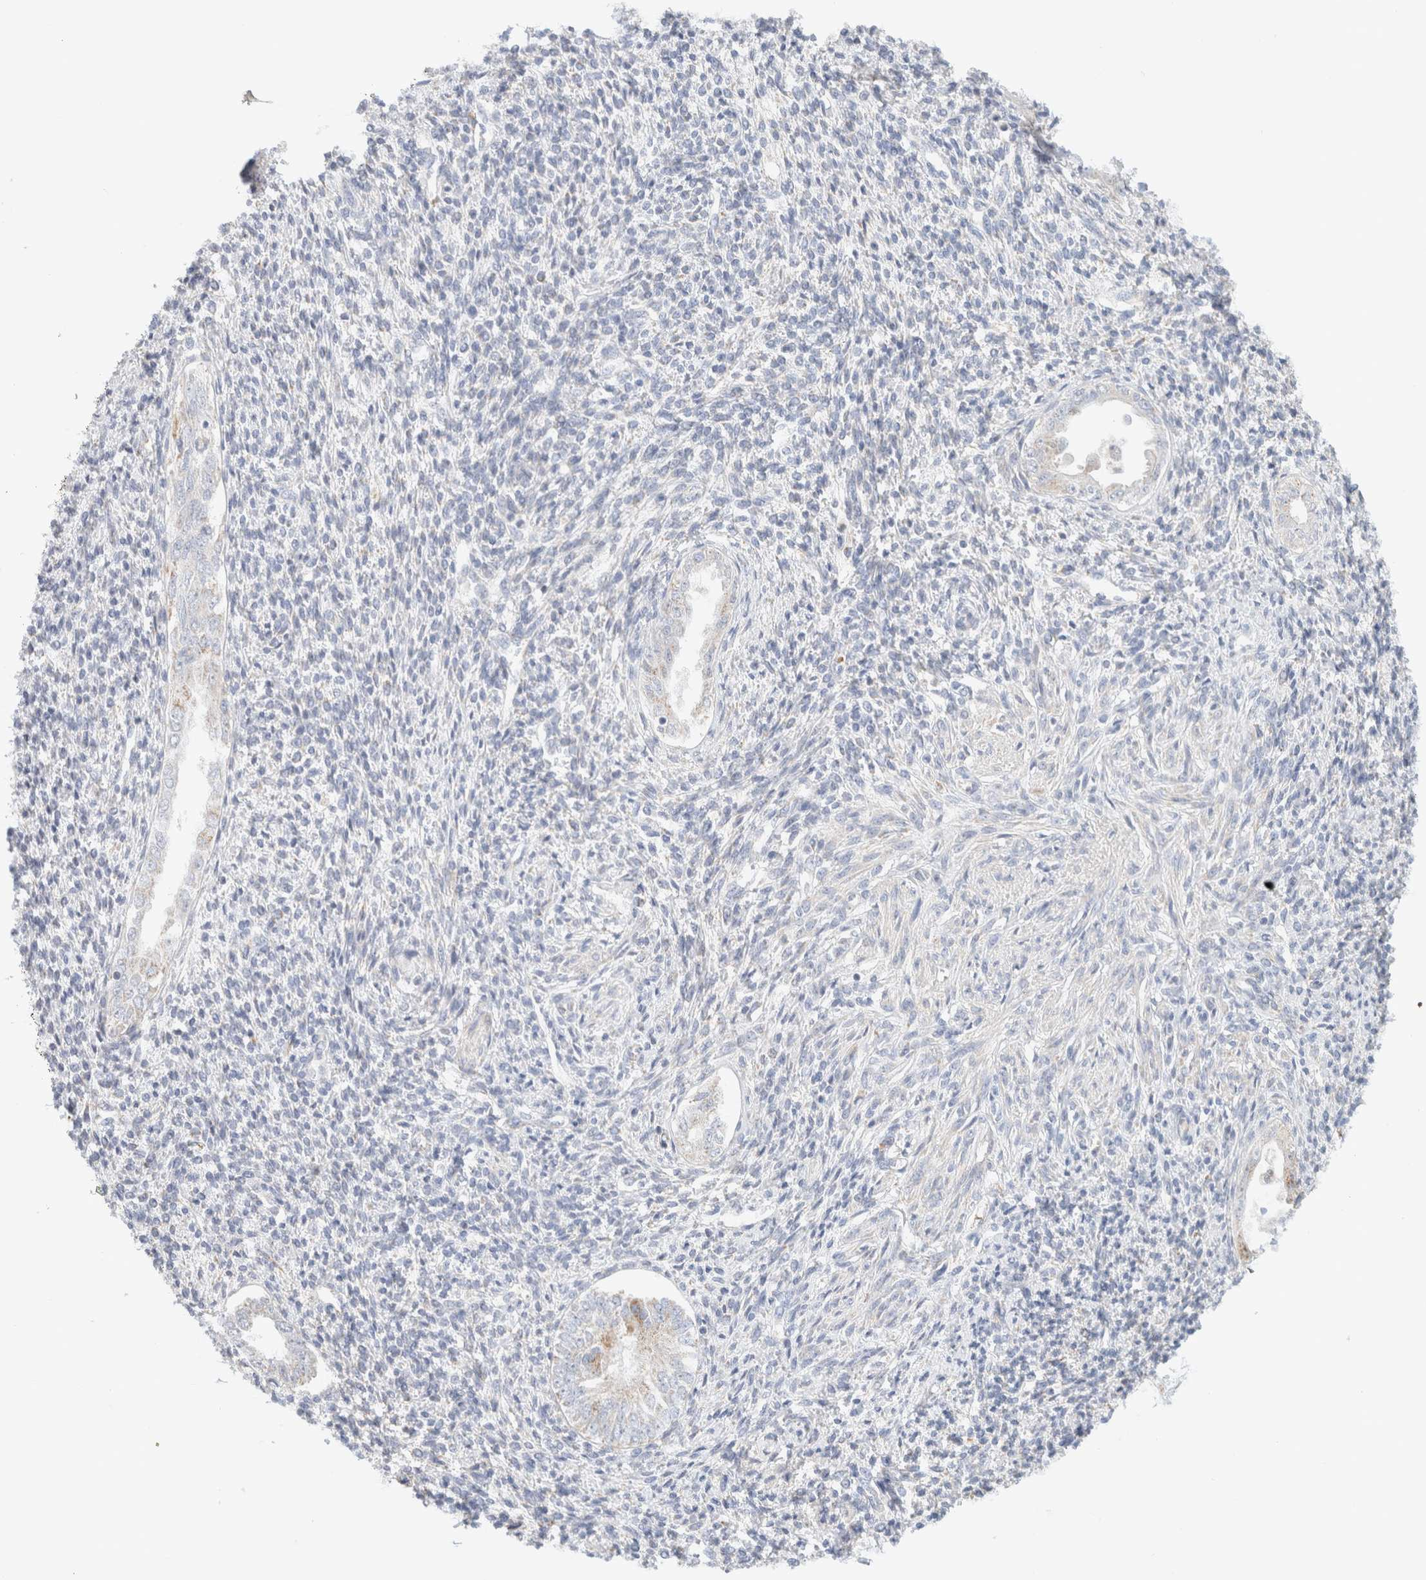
{"staining": {"intensity": "negative", "quantity": "none", "location": "none"}, "tissue": "endometrium", "cell_type": "Cells in endometrial stroma", "image_type": "normal", "snomed": [{"axis": "morphology", "description": "Normal tissue, NOS"}, {"axis": "topography", "description": "Endometrium"}], "caption": "Micrograph shows no protein staining in cells in endometrial stroma of benign endometrium.", "gene": "HDHD3", "patient": {"sex": "female", "age": 66}}